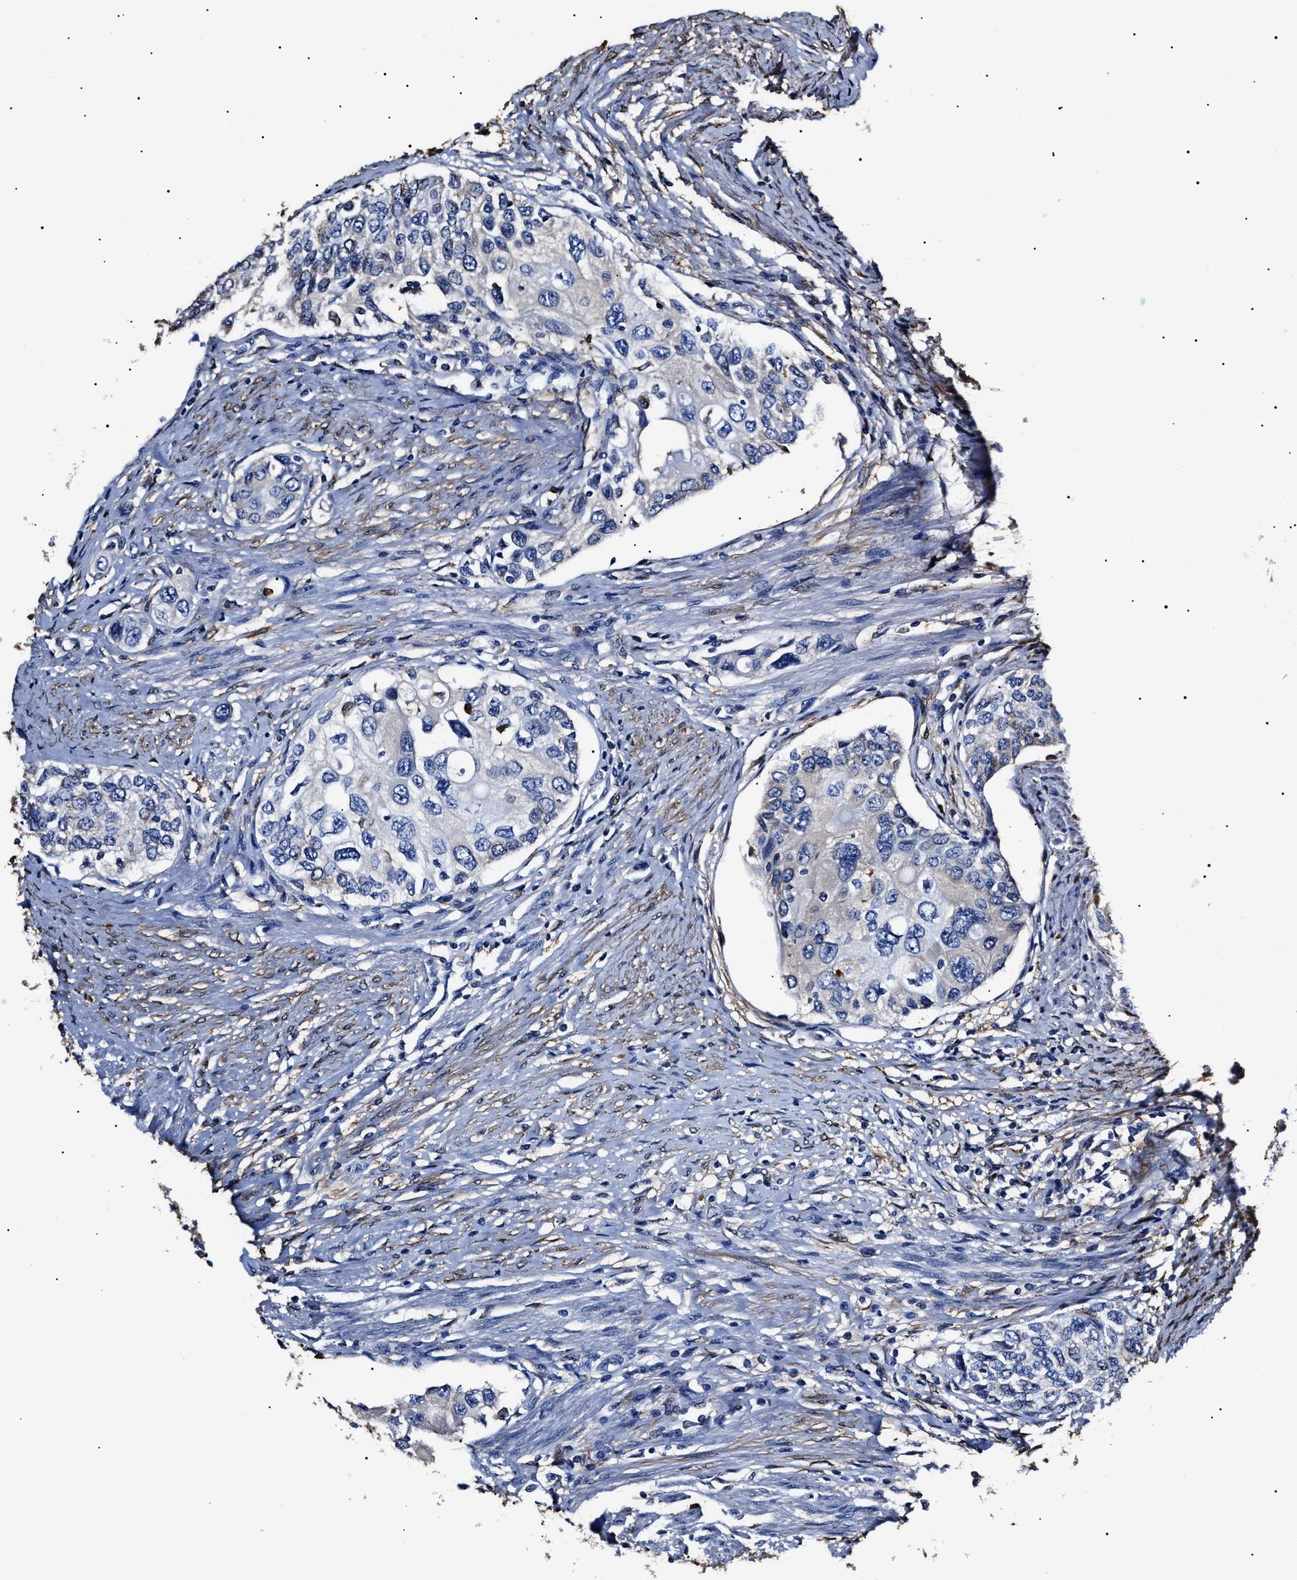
{"staining": {"intensity": "negative", "quantity": "none", "location": "none"}, "tissue": "urothelial cancer", "cell_type": "Tumor cells", "image_type": "cancer", "snomed": [{"axis": "morphology", "description": "Urothelial carcinoma, High grade"}, {"axis": "topography", "description": "Urinary bladder"}], "caption": "DAB (3,3'-diaminobenzidine) immunohistochemical staining of high-grade urothelial carcinoma shows no significant expression in tumor cells.", "gene": "ALDH1A1", "patient": {"sex": "female", "age": 56}}